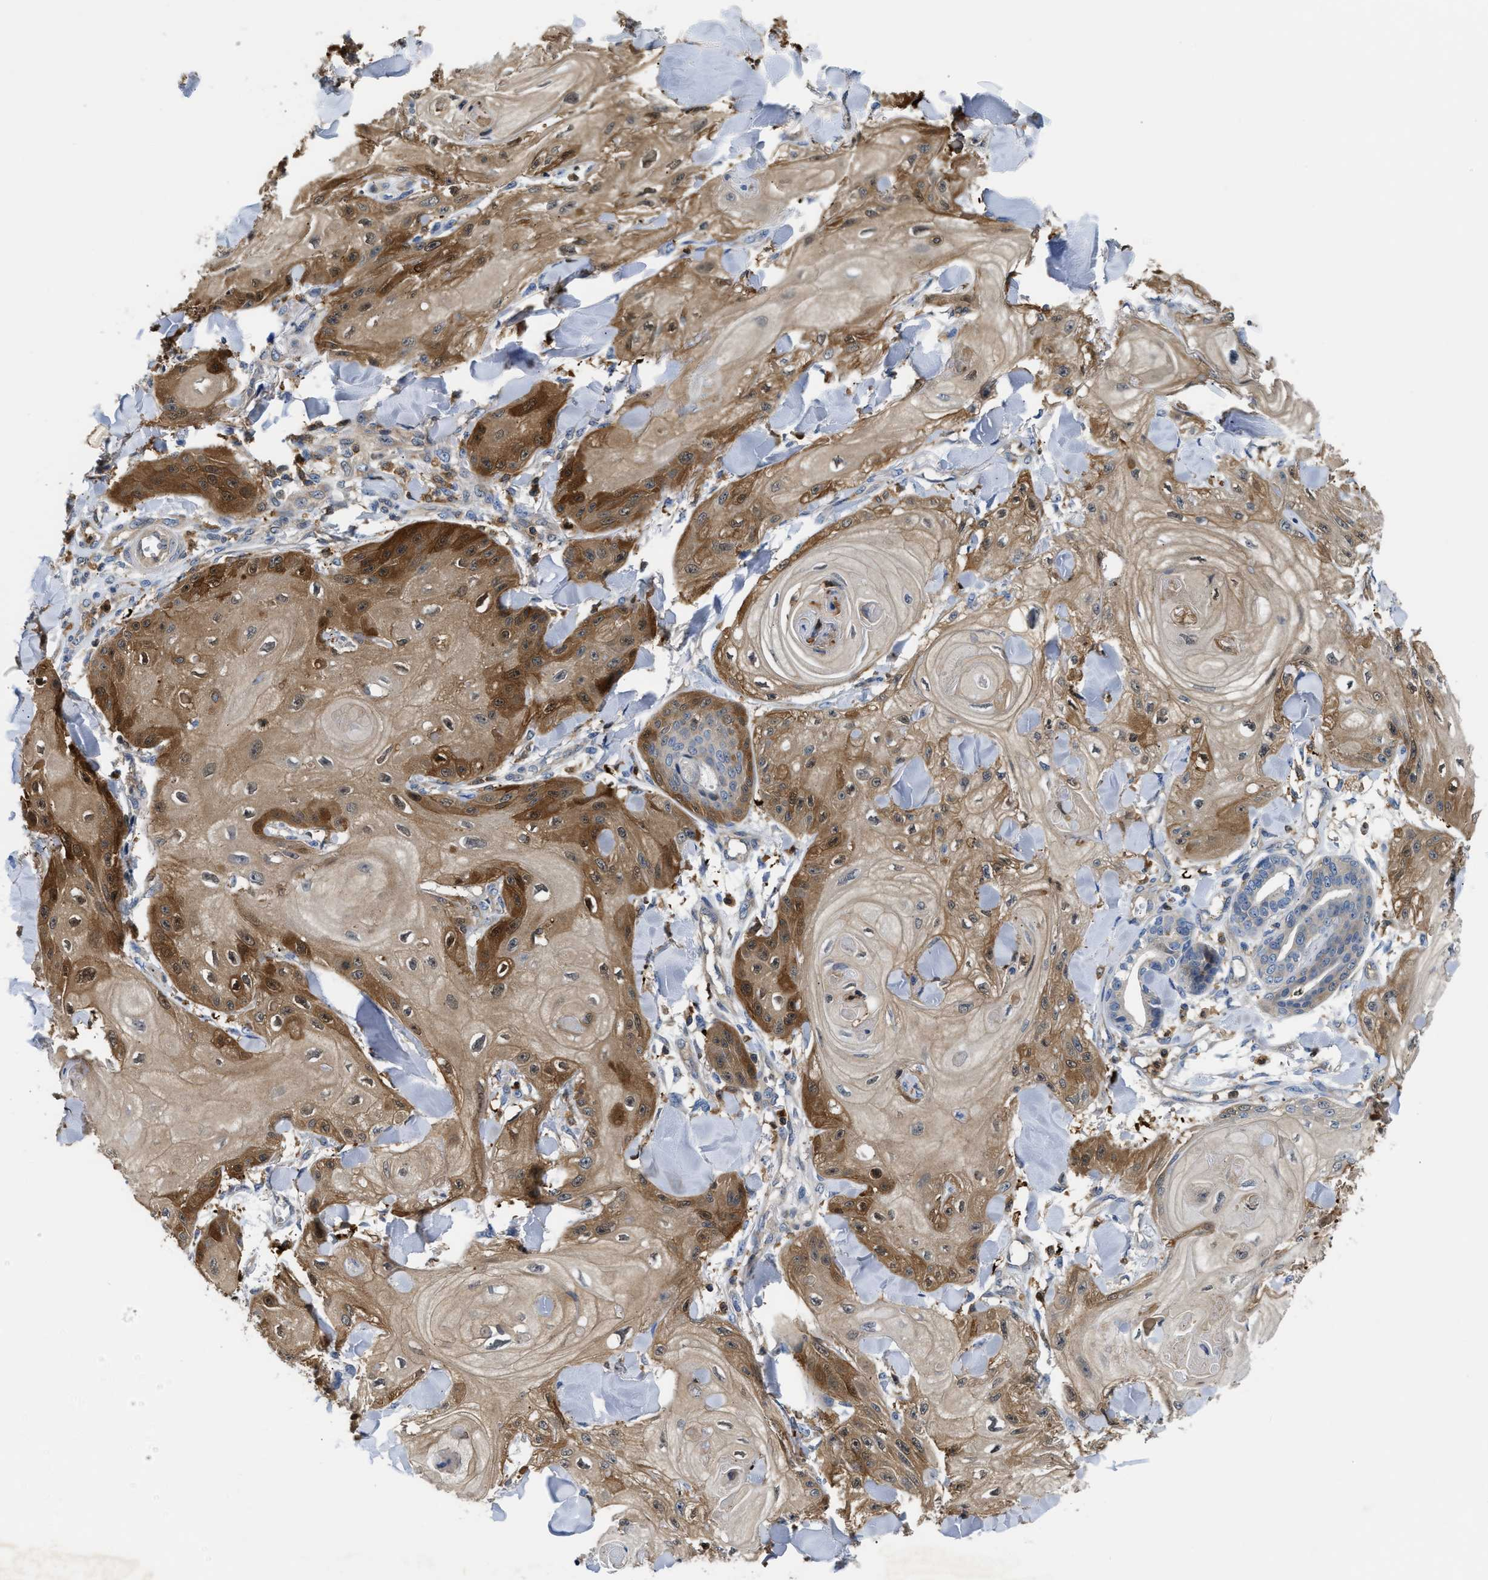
{"staining": {"intensity": "moderate", "quantity": "25%-75%", "location": "cytoplasmic/membranous"}, "tissue": "skin cancer", "cell_type": "Tumor cells", "image_type": "cancer", "snomed": [{"axis": "morphology", "description": "Squamous cell carcinoma, NOS"}, {"axis": "topography", "description": "Skin"}], "caption": "A micrograph showing moderate cytoplasmic/membranous positivity in about 25%-75% of tumor cells in skin squamous cell carcinoma, as visualized by brown immunohistochemical staining.", "gene": "OSTF1", "patient": {"sex": "male", "age": 74}}